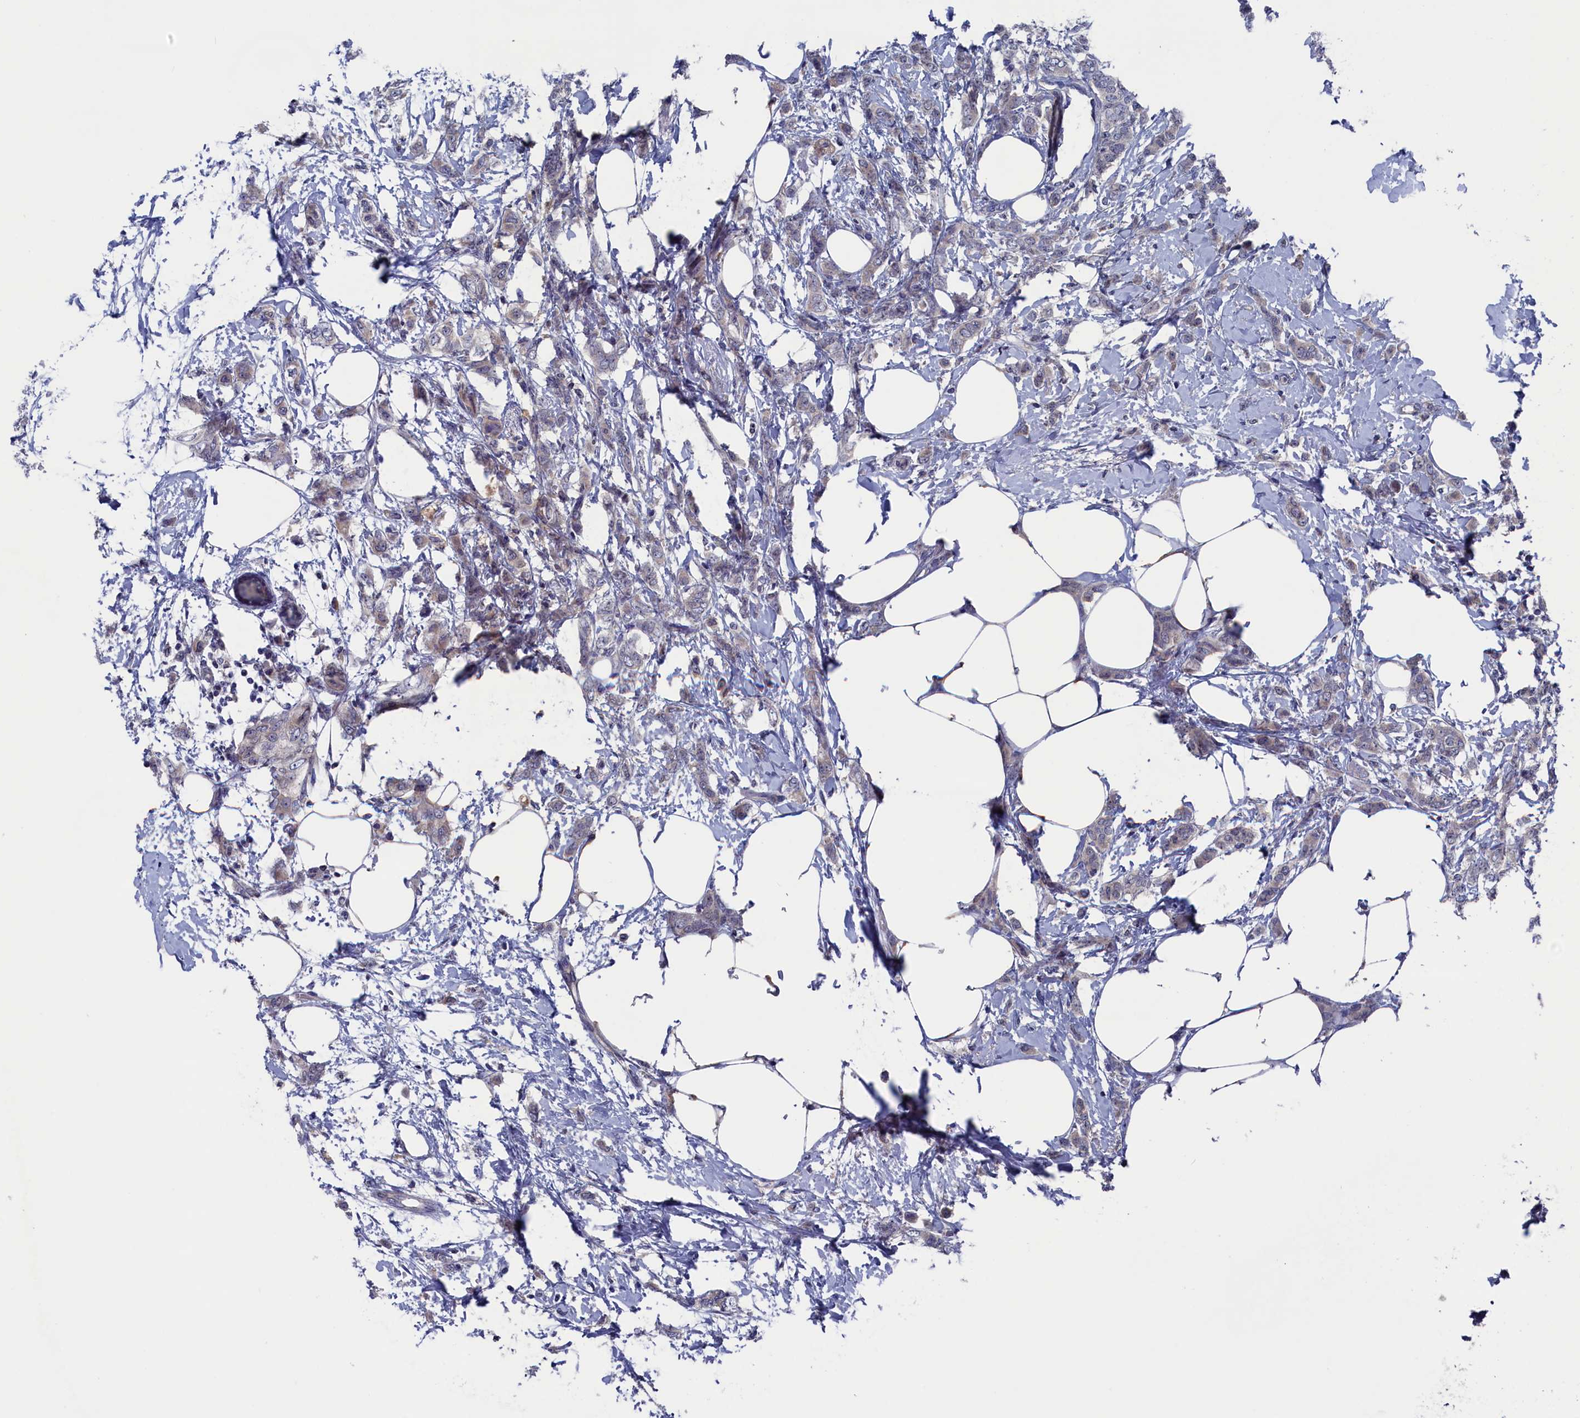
{"staining": {"intensity": "weak", "quantity": "<25%", "location": "cytoplasmic/membranous"}, "tissue": "breast cancer", "cell_type": "Tumor cells", "image_type": "cancer", "snomed": [{"axis": "morphology", "description": "Duct carcinoma"}, {"axis": "topography", "description": "Breast"}], "caption": "IHC of infiltrating ductal carcinoma (breast) demonstrates no positivity in tumor cells.", "gene": "SPATA13", "patient": {"sex": "female", "age": 72}}